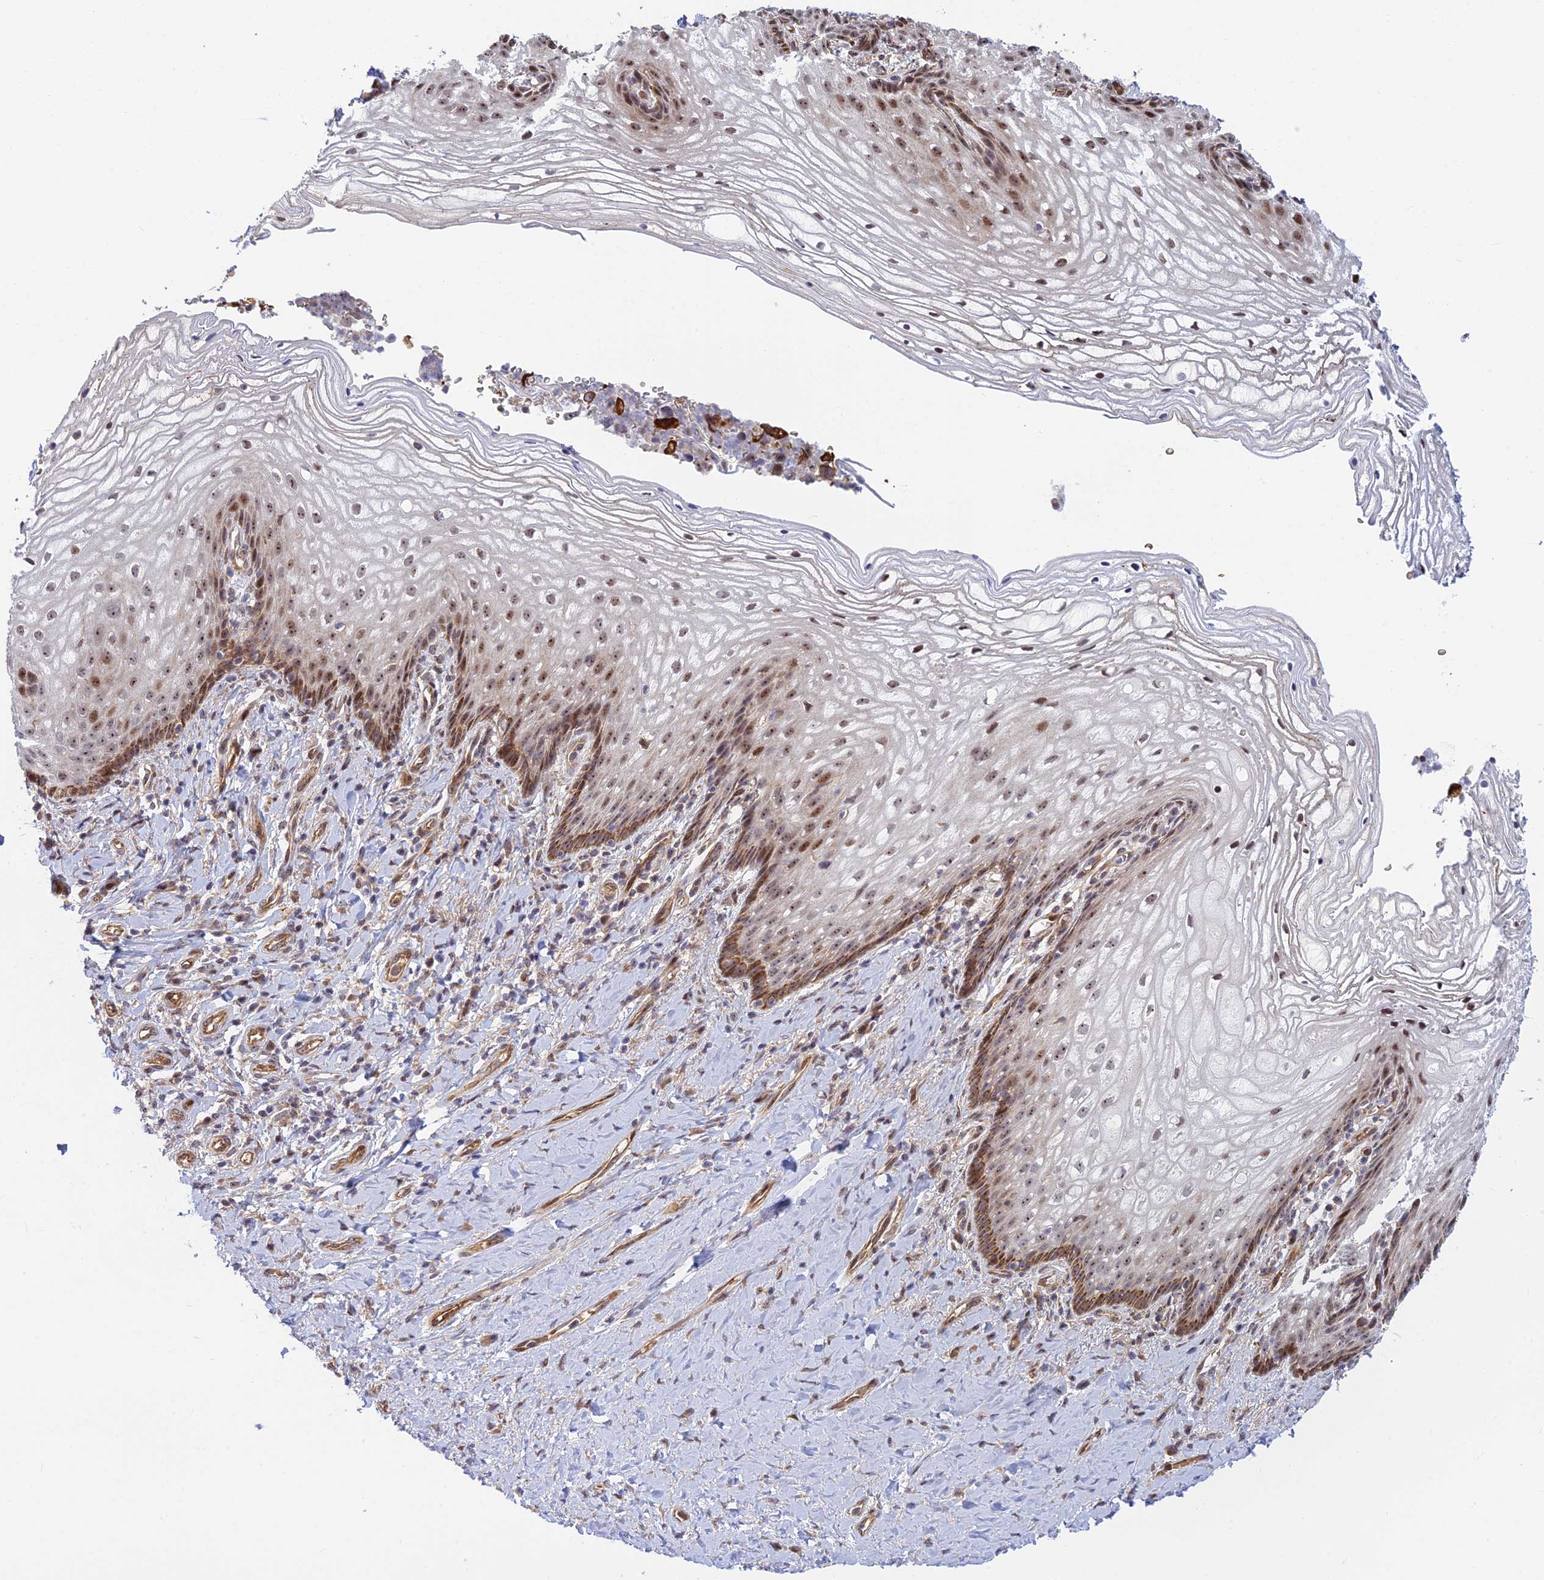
{"staining": {"intensity": "strong", "quantity": "25%-75%", "location": "nuclear"}, "tissue": "vagina", "cell_type": "Squamous epithelial cells", "image_type": "normal", "snomed": [{"axis": "morphology", "description": "Normal tissue, NOS"}, {"axis": "topography", "description": "Vagina"}], "caption": "Squamous epithelial cells show strong nuclear expression in about 25%-75% of cells in unremarkable vagina. The staining was performed using DAB, with brown indicating positive protein expression. Nuclei are stained blue with hematoxylin.", "gene": "UFSP2", "patient": {"sex": "female", "age": 60}}